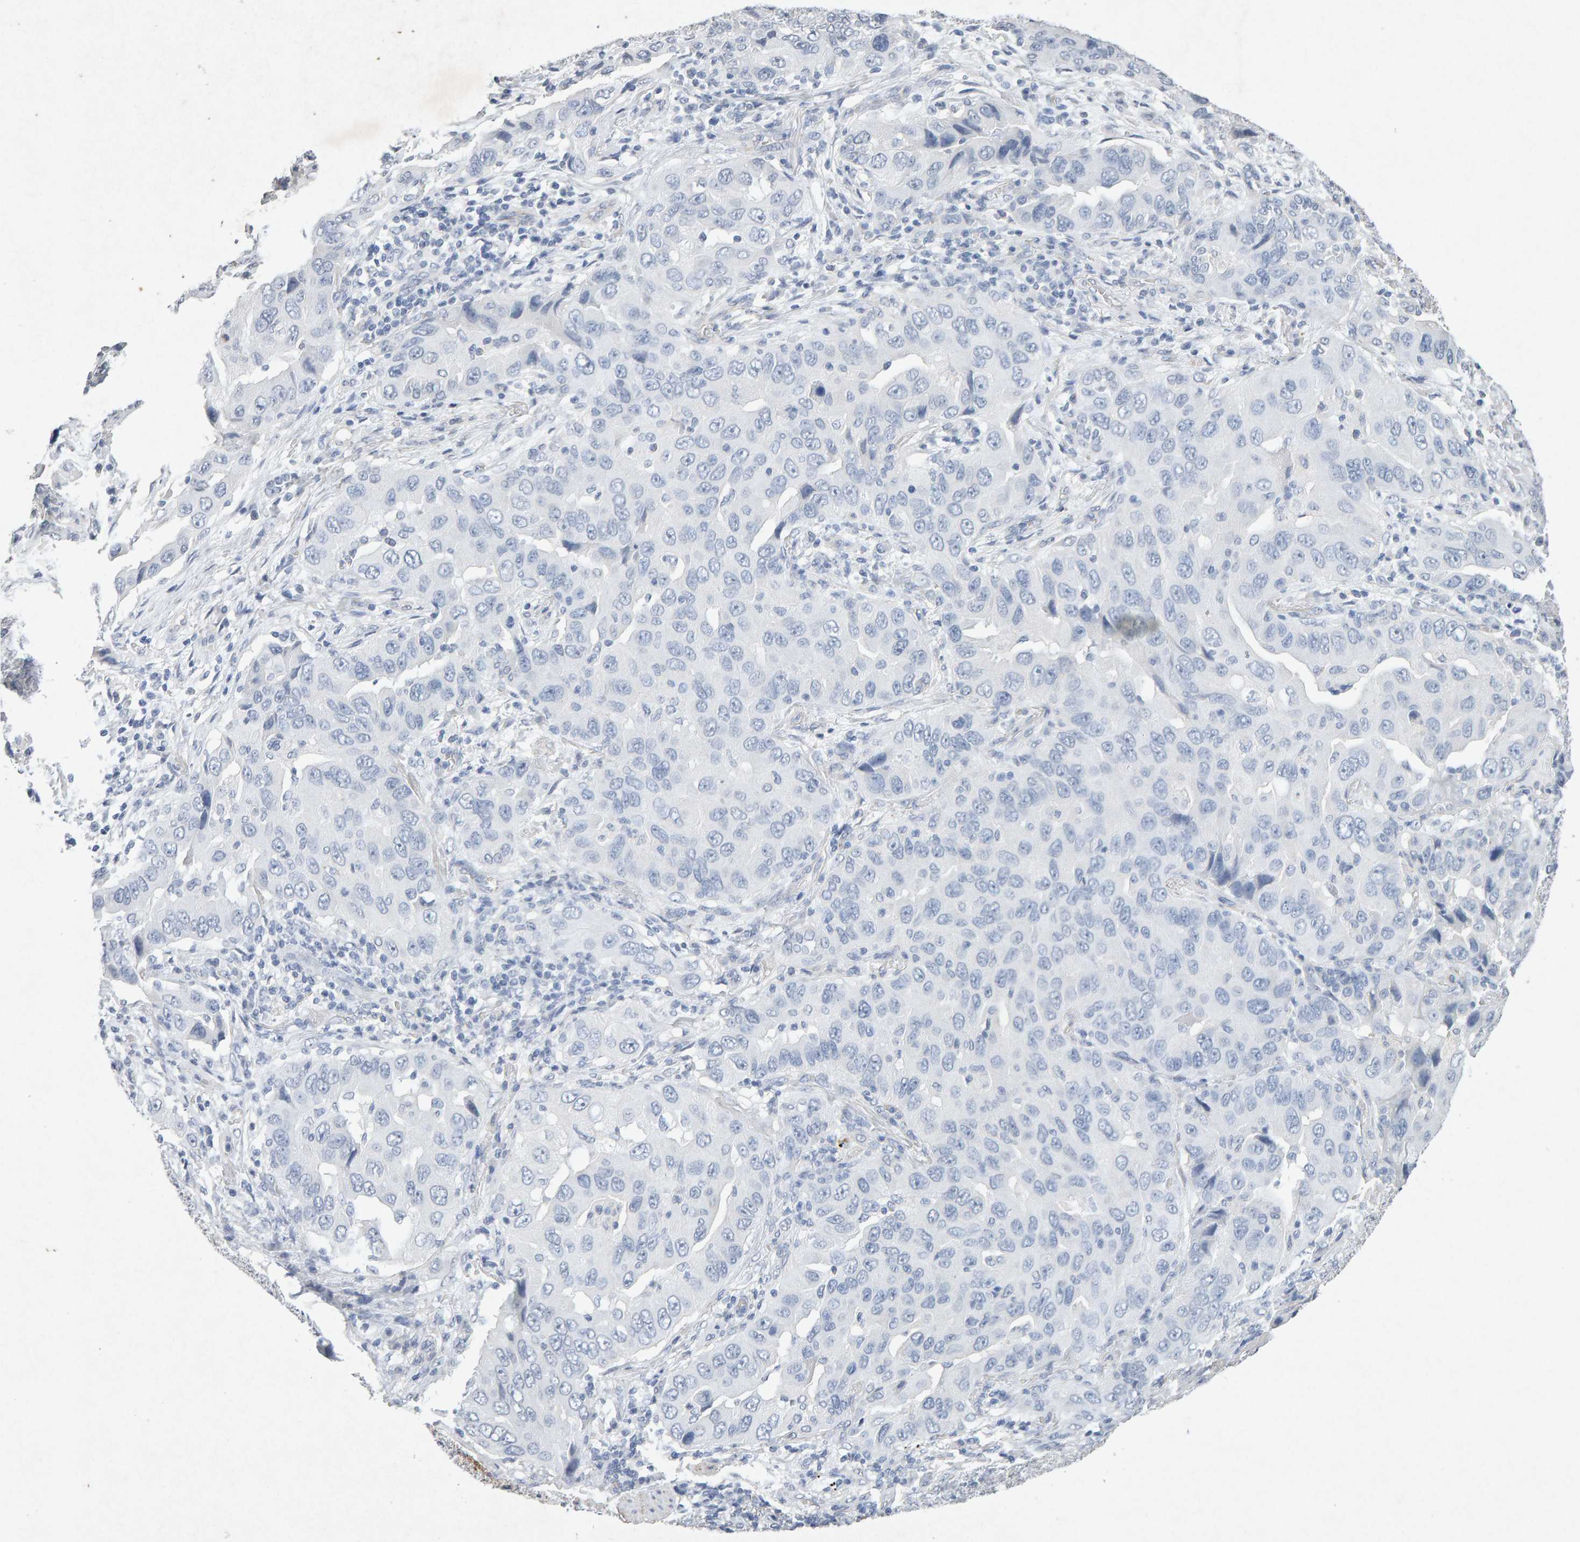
{"staining": {"intensity": "negative", "quantity": "none", "location": "none"}, "tissue": "lung cancer", "cell_type": "Tumor cells", "image_type": "cancer", "snomed": [{"axis": "morphology", "description": "Adenocarcinoma, NOS"}, {"axis": "topography", "description": "Lung"}], "caption": "IHC of lung adenocarcinoma reveals no expression in tumor cells.", "gene": "PTPRM", "patient": {"sex": "female", "age": 65}}